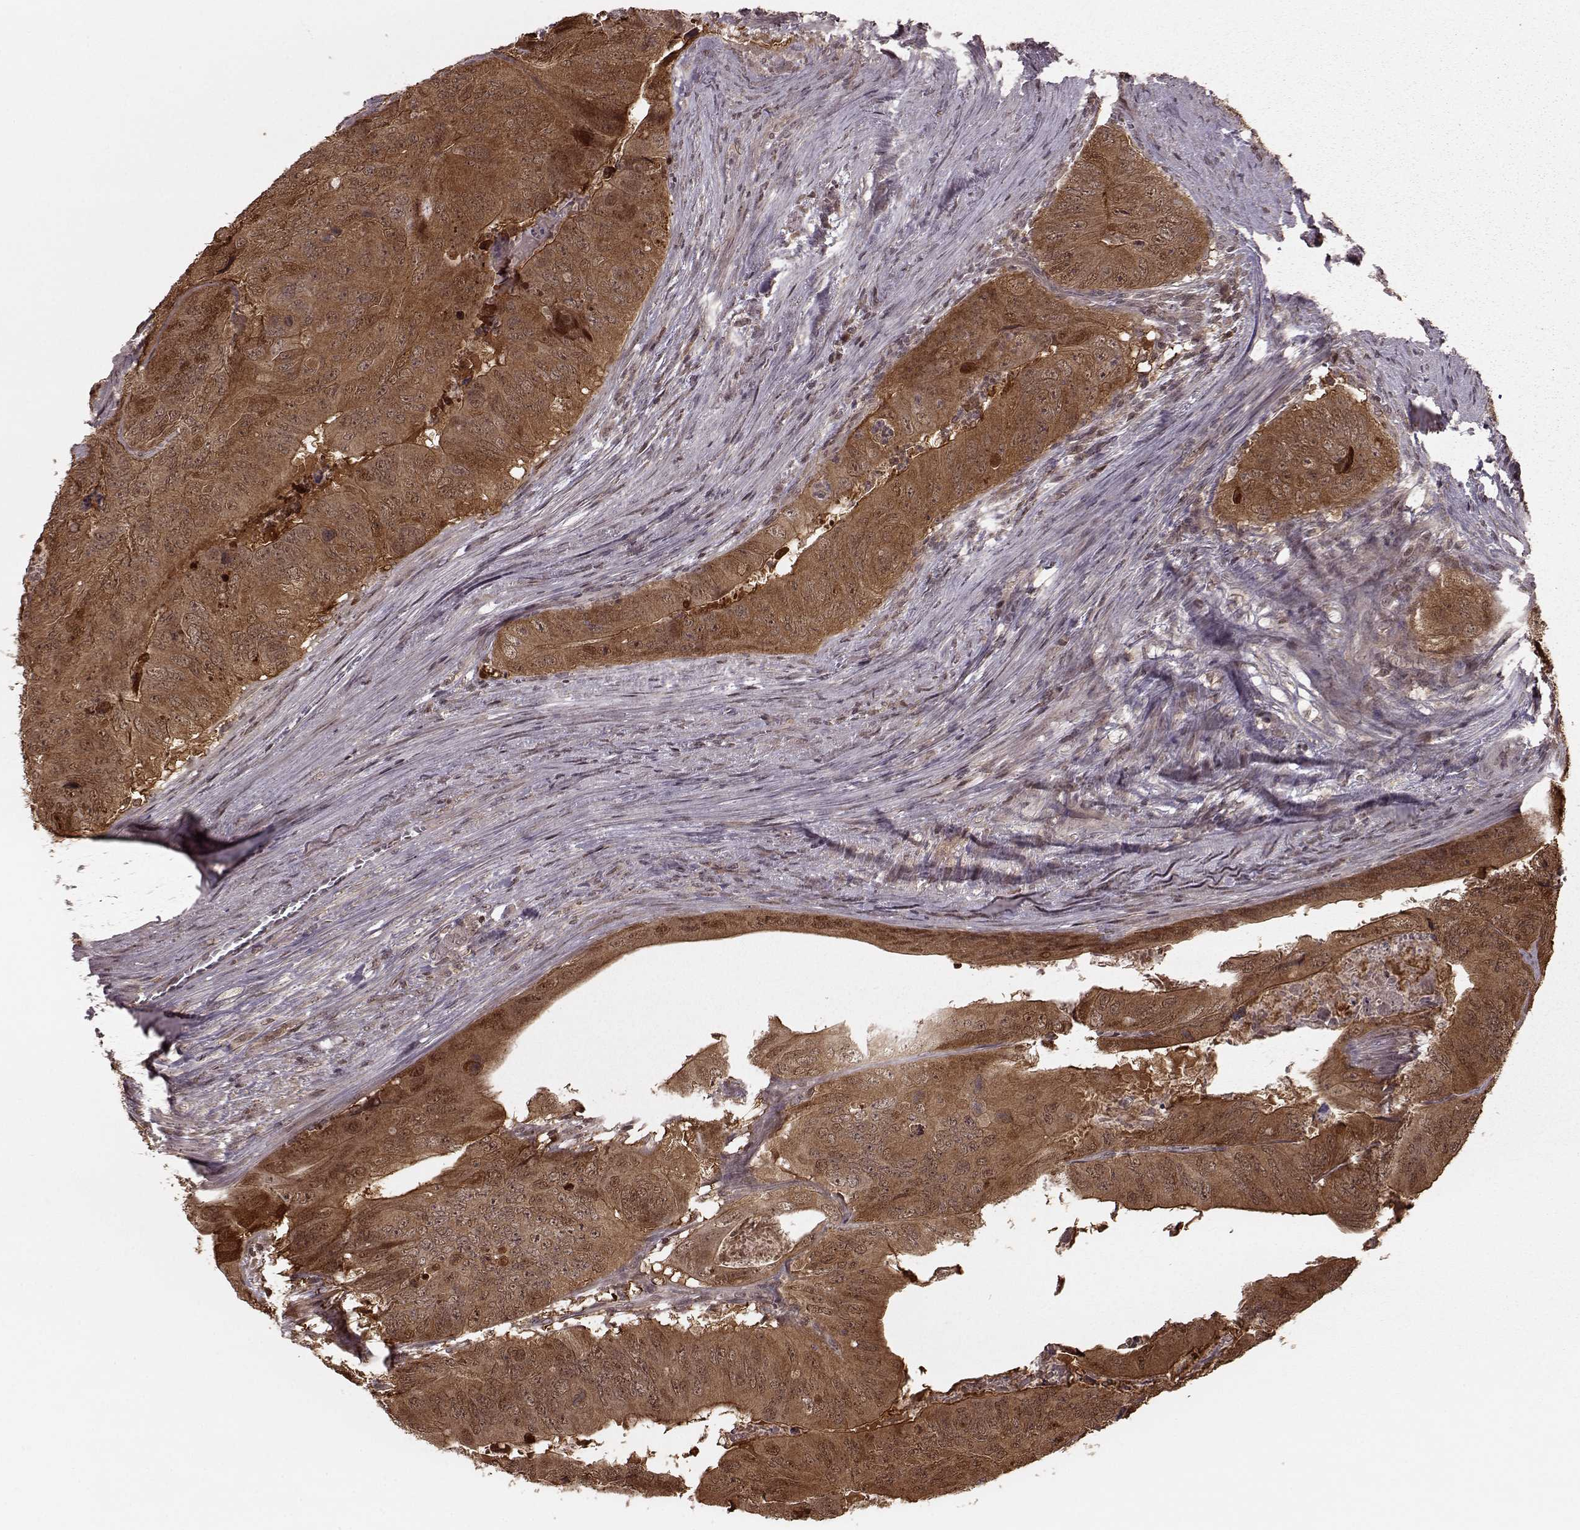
{"staining": {"intensity": "moderate", "quantity": ">75%", "location": "cytoplasmic/membranous,nuclear"}, "tissue": "colorectal cancer", "cell_type": "Tumor cells", "image_type": "cancer", "snomed": [{"axis": "morphology", "description": "Adenocarcinoma, NOS"}, {"axis": "topography", "description": "Colon"}], "caption": "Immunohistochemical staining of colorectal cancer (adenocarcinoma) demonstrates medium levels of moderate cytoplasmic/membranous and nuclear expression in about >75% of tumor cells.", "gene": "GSS", "patient": {"sex": "male", "age": 79}}